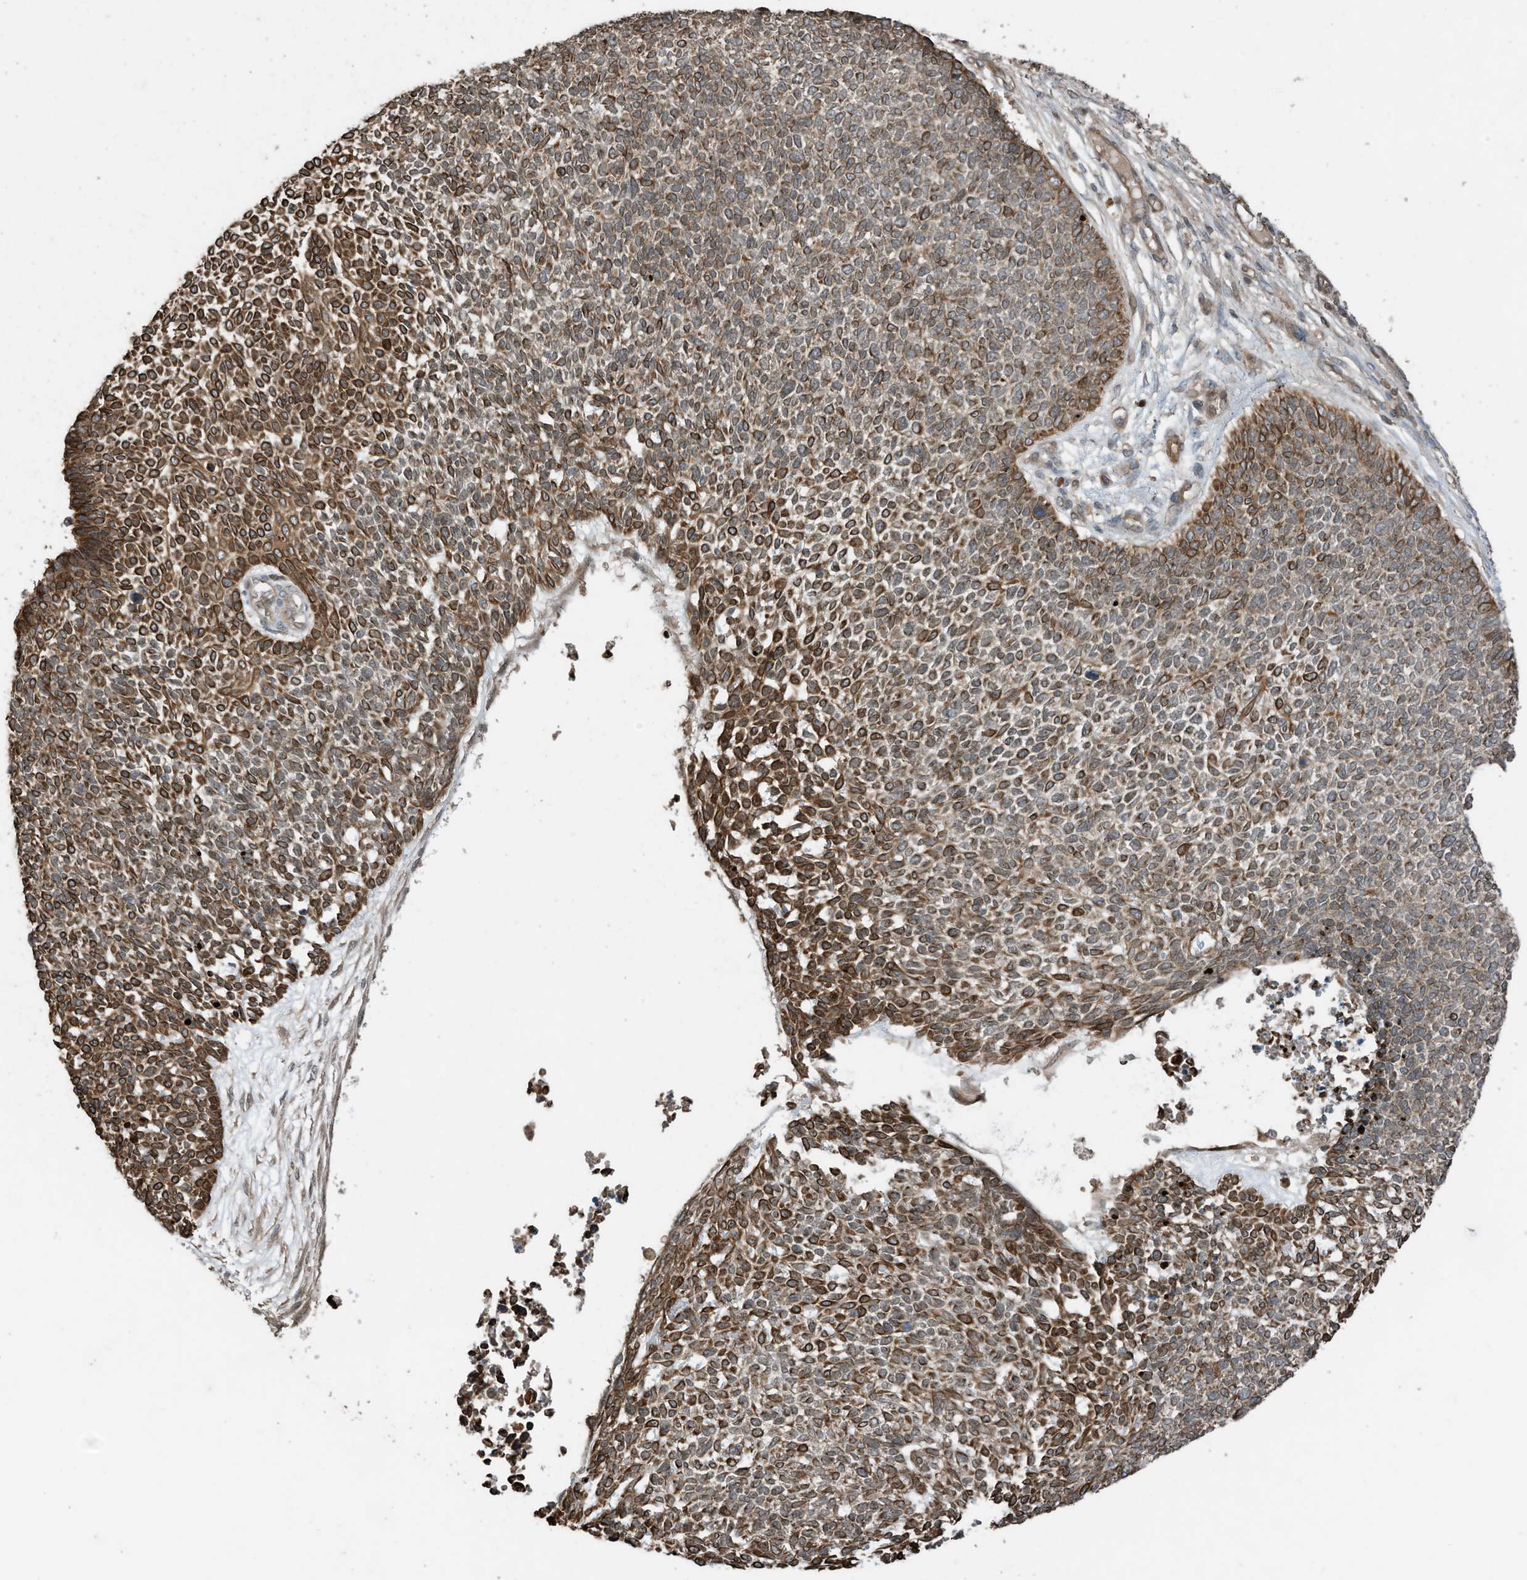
{"staining": {"intensity": "strong", "quantity": ">75%", "location": "cytoplasmic/membranous"}, "tissue": "skin cancer", "cell_type": "Tumor cells", "image_type": "cancer", "snomed": [{"axis": "morphology", "description": "Basal cell carcinoma"}, {"axis": "topography", "description": "Skin"}], "caption": "Approximately >75% of tumor cells in basal cell carcinoma (skin) reveal strong cytoplasmic/membranous protein staining as visualized by brown immunohistochemical staining.", "gene": "ZNF653", "patient": {"sex": "female", "age": 84}}